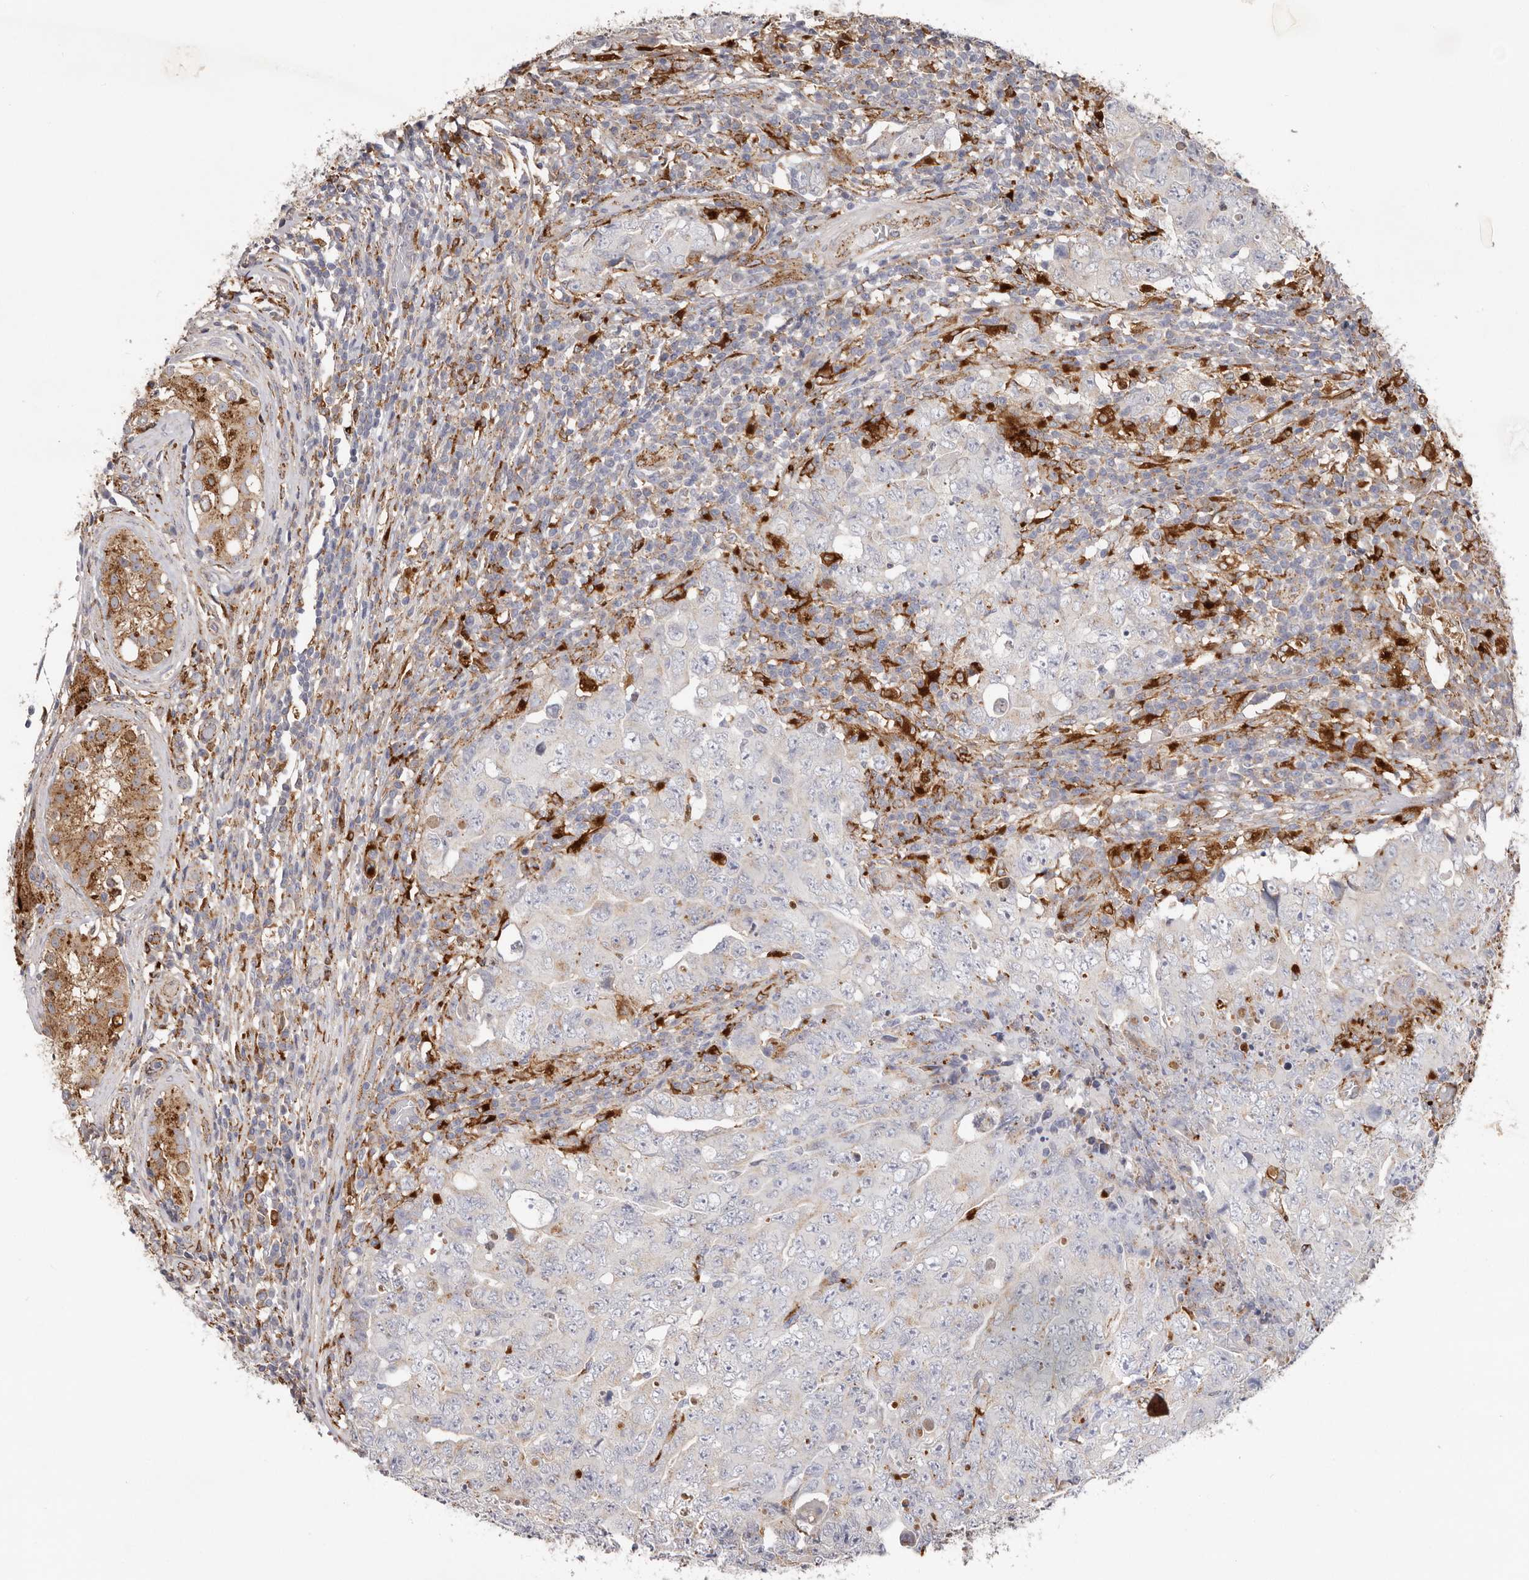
{"staining": {"intensity": "negative", "quantity": "none", "location": "none"}, "tissue": "testis cancer", "cell_type": "Tumor cells", "image_type": "cancer", "snomed": [{"axis": "morphology", "description": "Carcinoma, Embryonal, NOS"}, {"axis": "topography", "description": "Testis"}], "caption": "Tumor cells show no significant protein staining in testis cancer.", "gene": "GRN", "patient": {"sex": "male", "age": 26}}